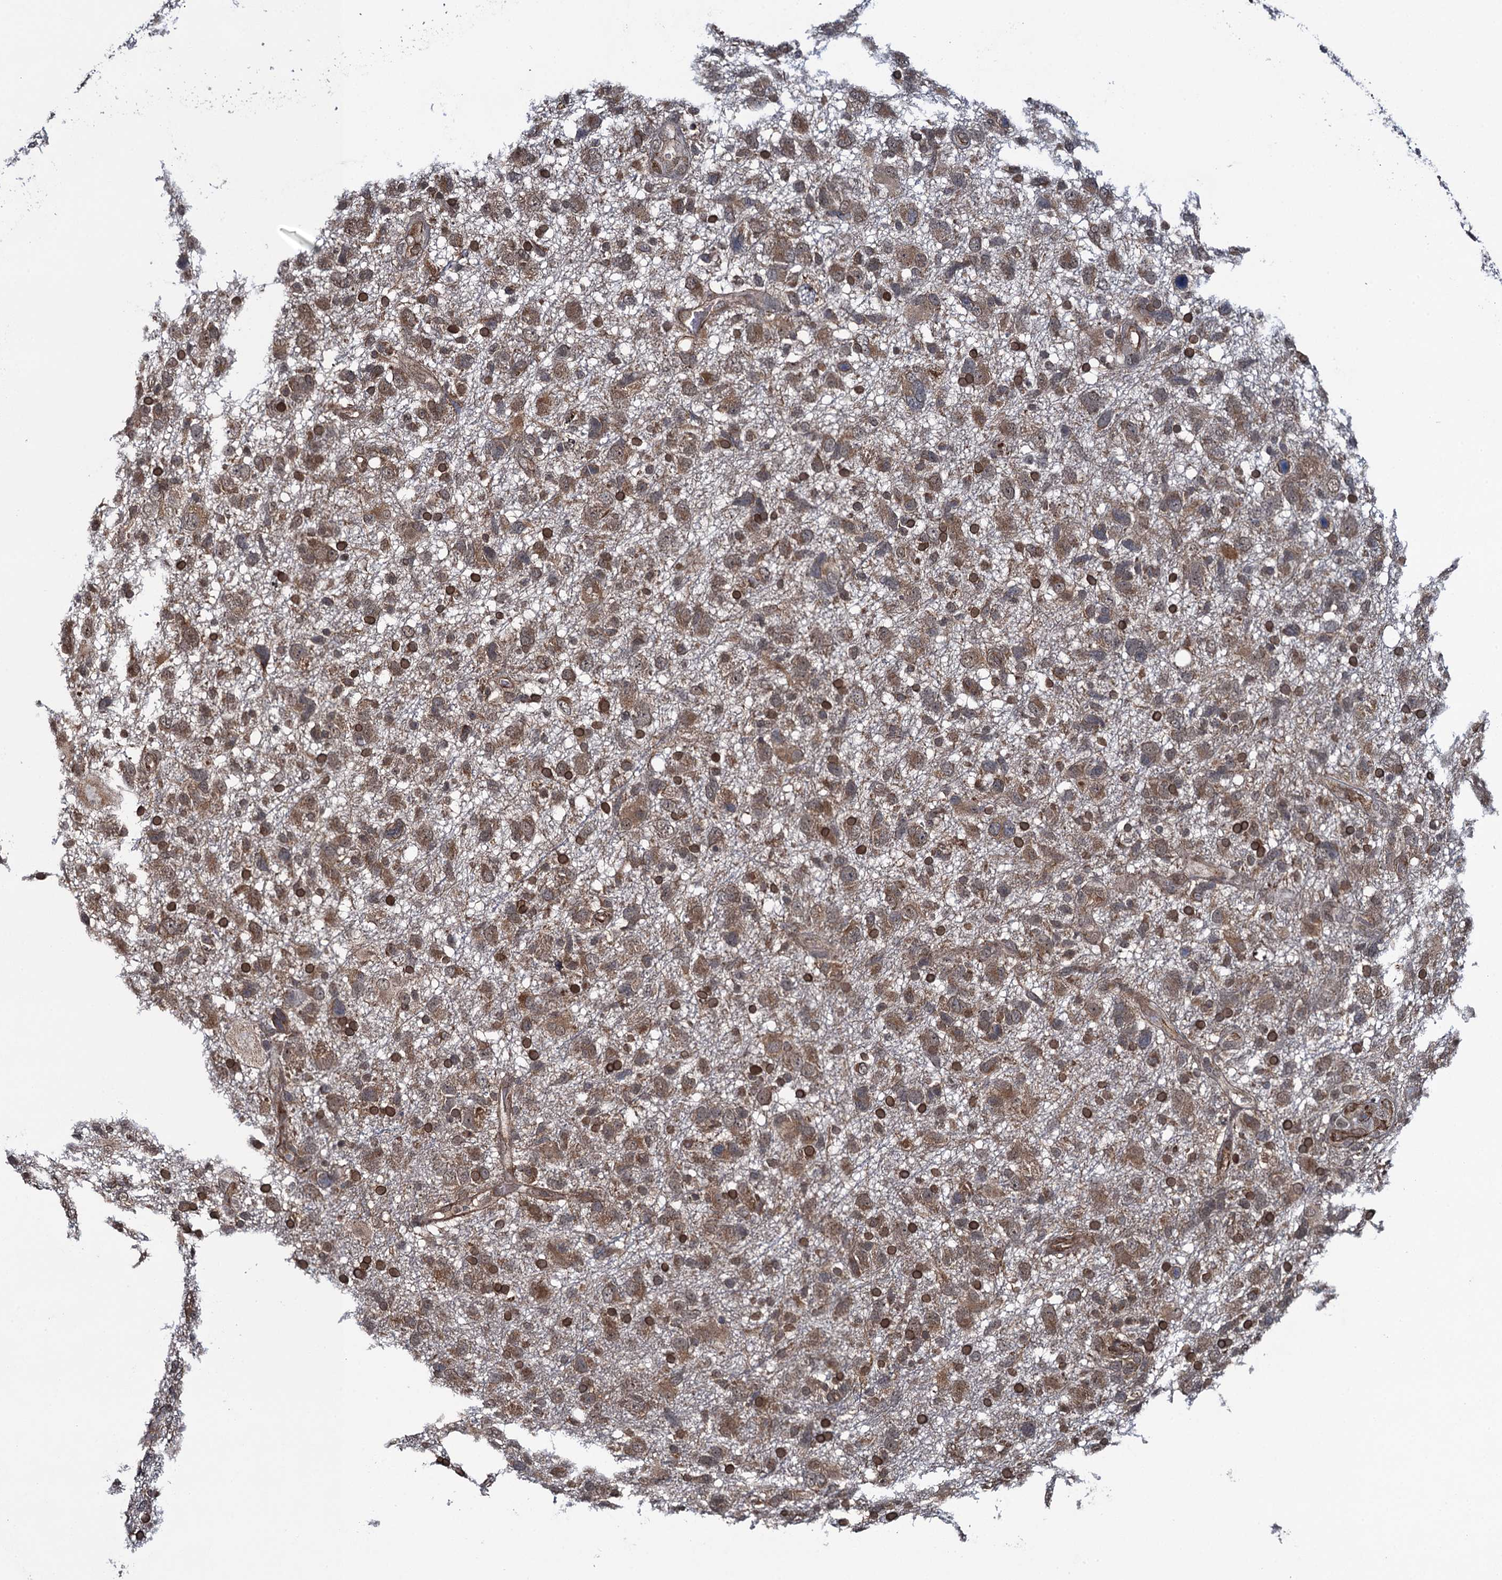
{"staining": {"intensity": "moderate", "quantity": ">75%", "location": "cytoplasmic/membranous"}, "tissue": "glioma", "cell_type": "Tumor cells", "image_type": "cancer", "snomed": [{"axis": "morphology", "description": "Glioma, malignant, High grade"}, {"axis": "topography", "description": "Brain"}], "caption": "Immunohistochemistry staining of malignant high-grade glioma, which demonstrates medium levels of moderate cytoplasmic/membranous staining in about >75% of tumor cells indicating moderate cytoplasmic/membranous protein staining. The staining was performed using DAB (3,3'-diaminobenzidine) (brown) for protein detection and nuclei were counterstained in hematoxylin (blue).", "gene": "EVX2", "patient": {"sex": "male", "age": 61}}